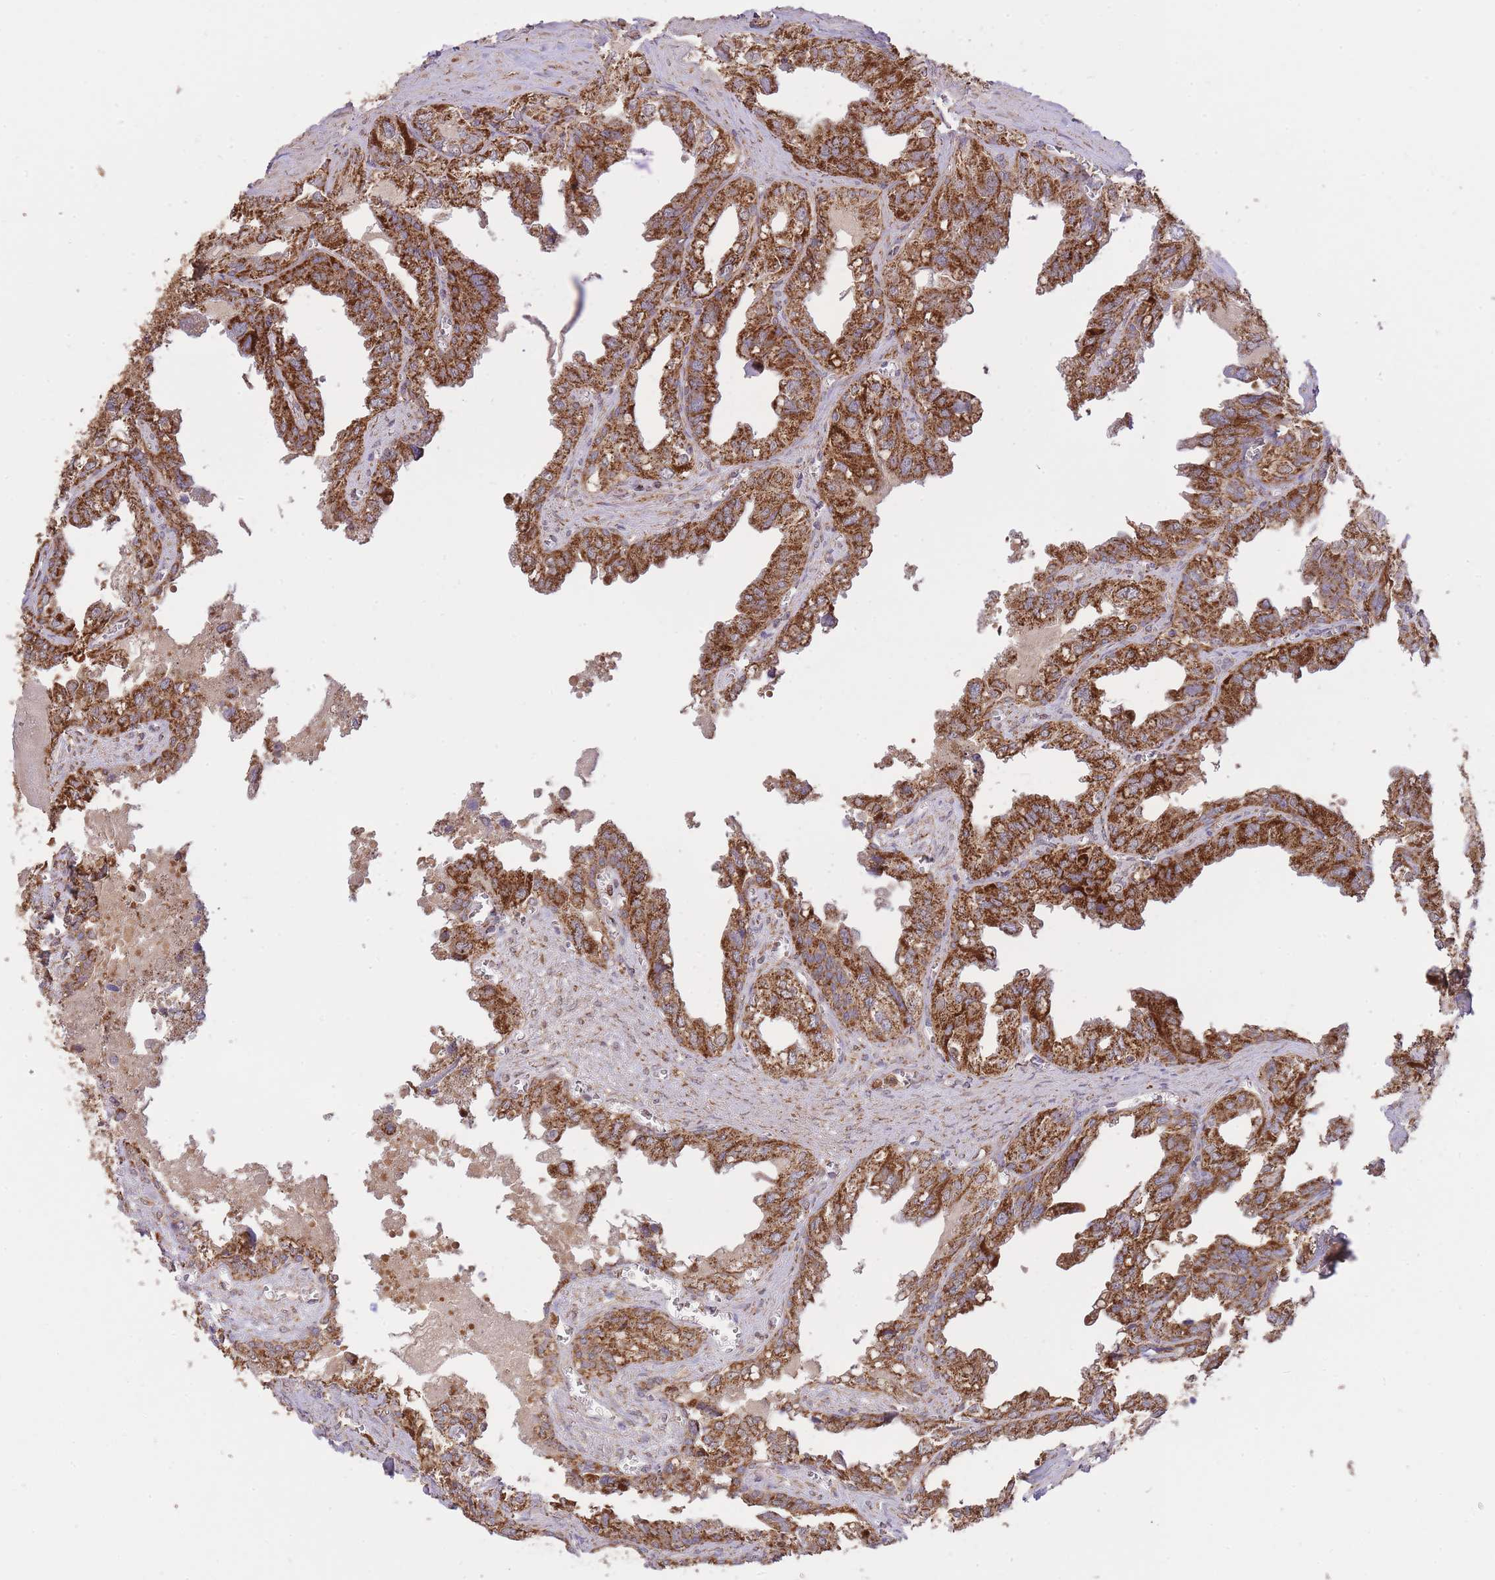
{"staining": {"intensity": "strong", "quantity": ">75%", "location": "cytoplasmic/membranous"}, "tissue": "seminal vesicle", "cell_type": "Glandular cells", "image_type": "normal", "snomed": [{"axis": "morphology", "description": "Normal tissue, NOS"}, {"axis": "topography", "description": "Seminal veicle"}], "caption": "Brown immunohistochemical staining in unremarkable seminal vesicle reveals strong cytoplasmic/membranous expression in approximately >75% of glandular cells. (DAB IHC, brown staining for protein, blue staining for nuclei).", "gene": "PREP", "patient": {"sex": "male", "age": 67}}